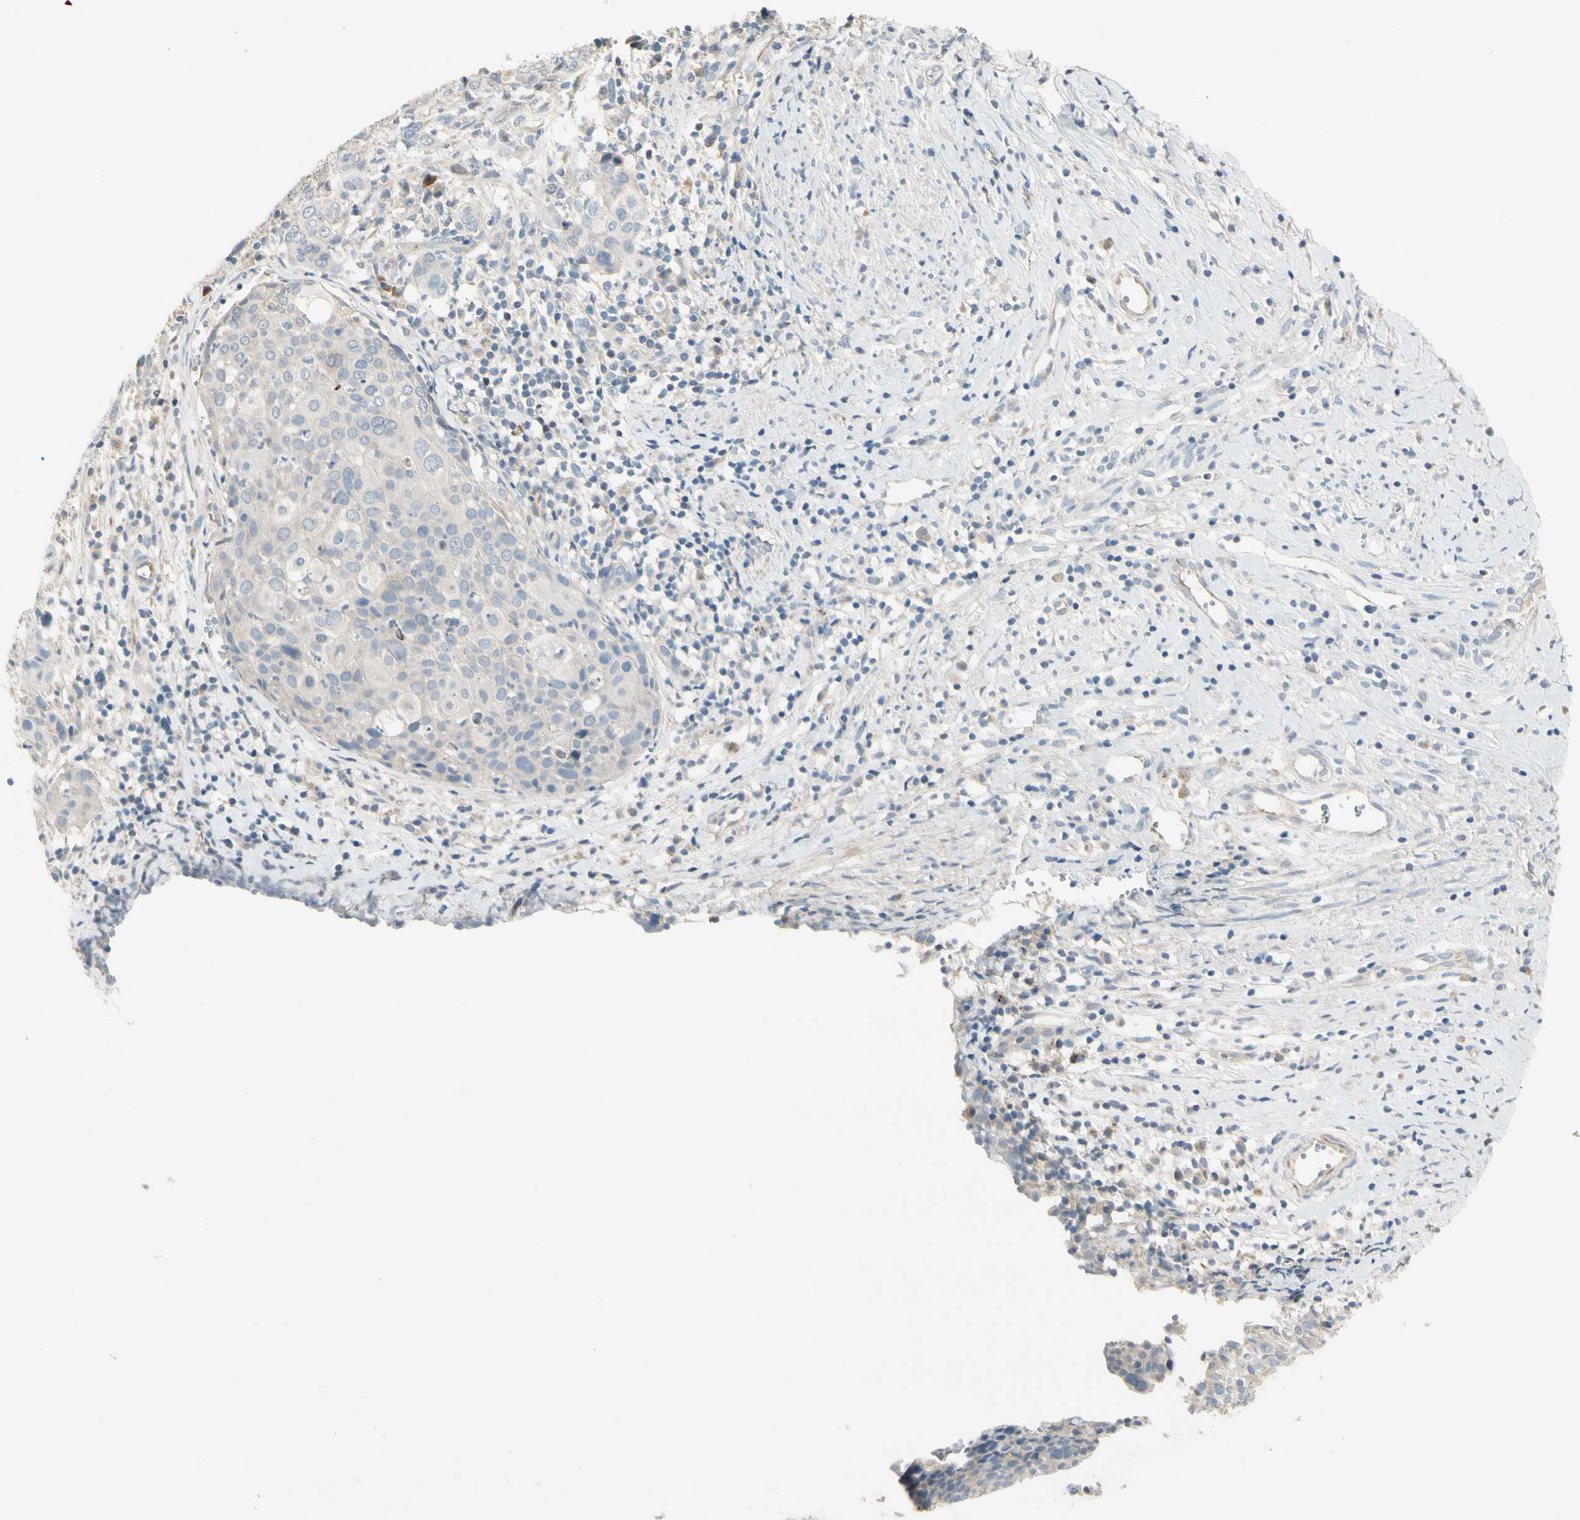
{"staining": {"intensity": "negative", "quantity": "none", "location": "none"}, "tissue": "cervical cancer", "cell_type": "Tumor cells", "image_type": "cancer", "snomed": [{"axis": "morphology", "description": "Squamous cell carcinoma, NOS"}, {"axis": "topography", "description": "Cervix"}], "caption": "Cervical cancer (squamous cell carcinoma) was stained to show a protein in brown. There is no significant staining in tumor cells. The staining was performed using DAB to visualize the protein expression in brown, while the nuclei were stained in blue with hematoxylin (Magnification: 20x).", "gene": "ADGRA3", "patient": {"sex": "female", "age": 40}}